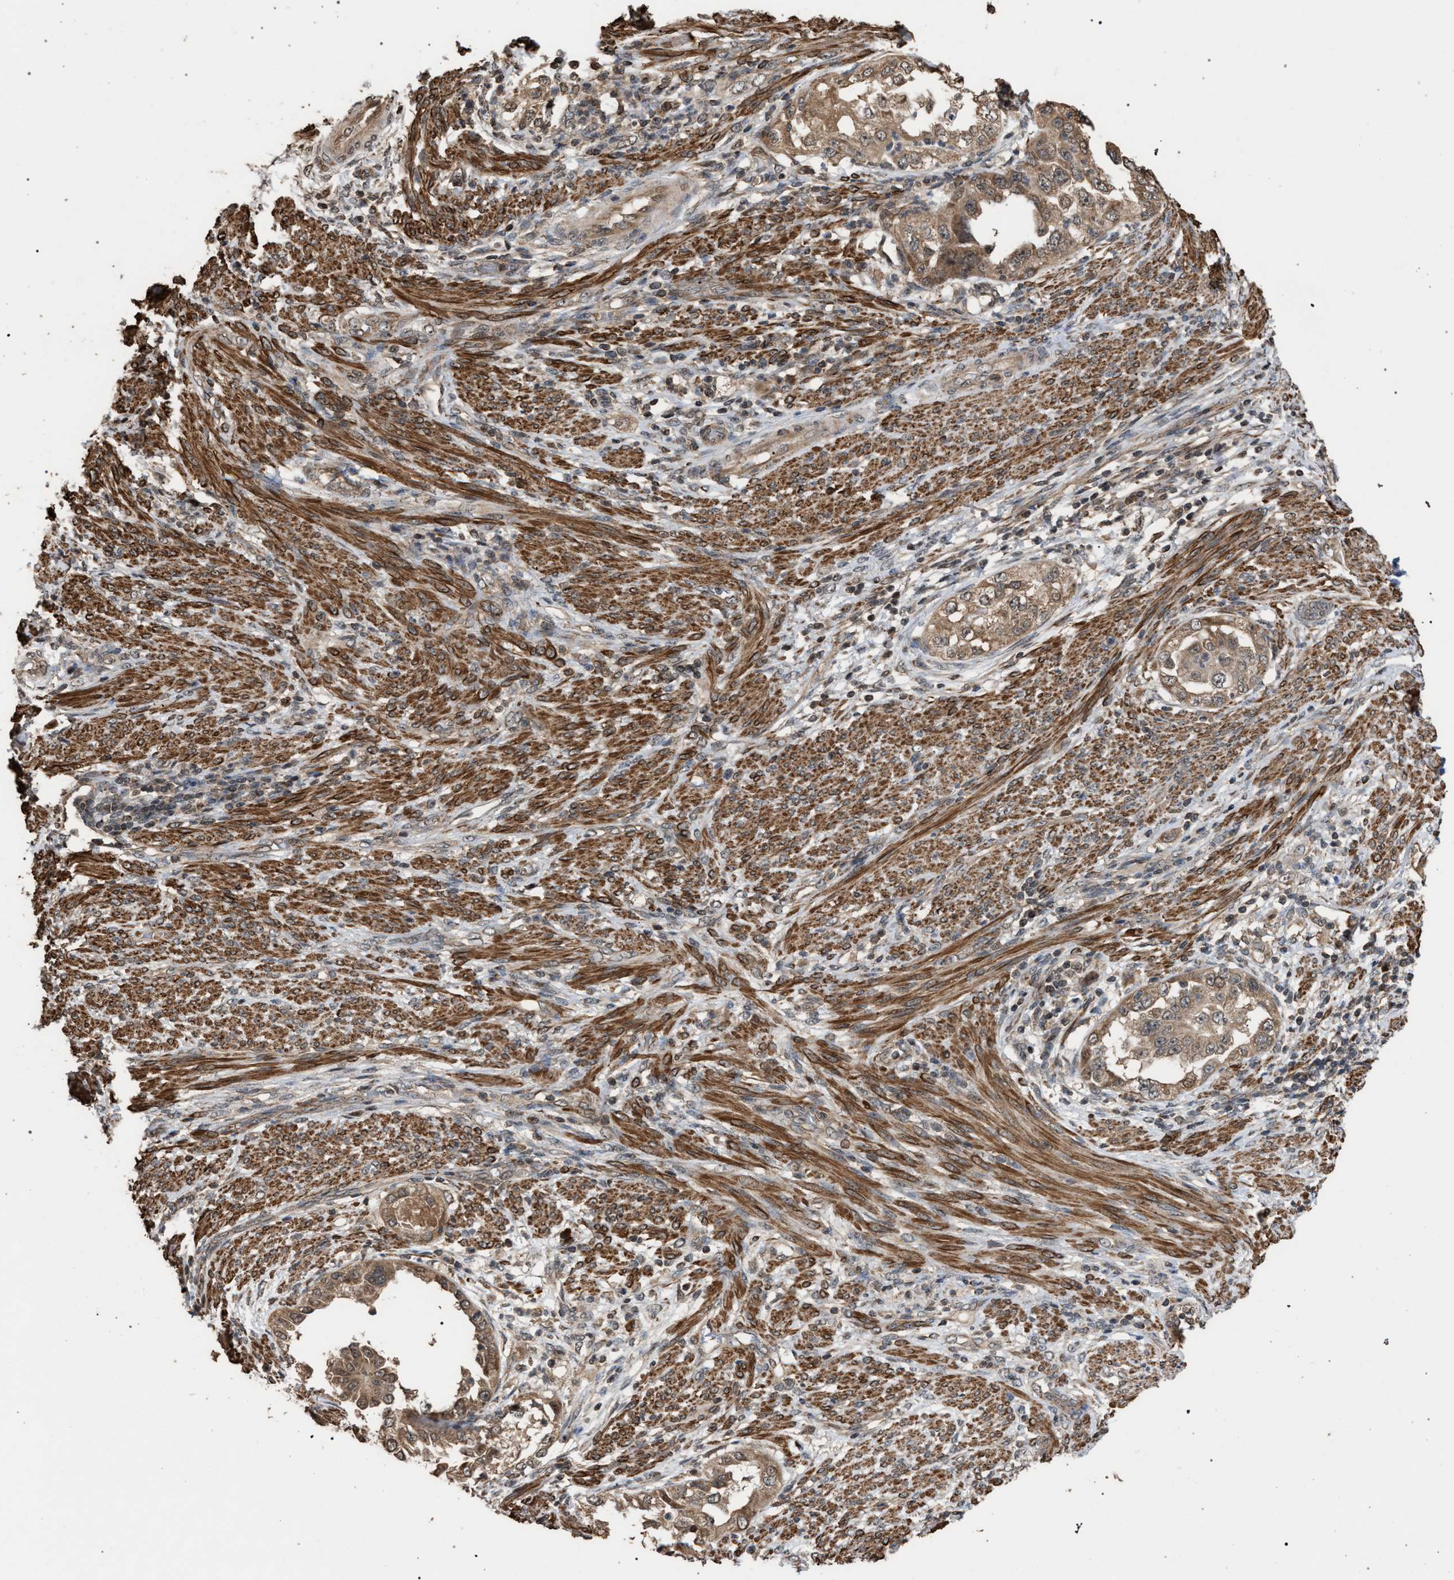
{"staining": {"intensity": "moderate", "quantity": ">75%", "location": "cytoplasmic/membranous"}, "tissue": "endometrial cancer", "cell_type": "Tumor cells", "image_type": "cancer", "snomed": [{"axis": "morphology", "description": "Adenocarcinoma, NOS"}, {"axis": "topography", "description": "Endometrium"}], "caption": "A high-resolution image shows immunohistochemistry (IHC) staining of endometrial cancer (adenocarcinoma), which exhibits moderate cytoplasmic/membranous positivity in approximately >75% of tumor cells. (IHC, brightfield microscopy, high magnification).", "gene": "NAA35", "patient": {"sex": "female", "age": 85}}